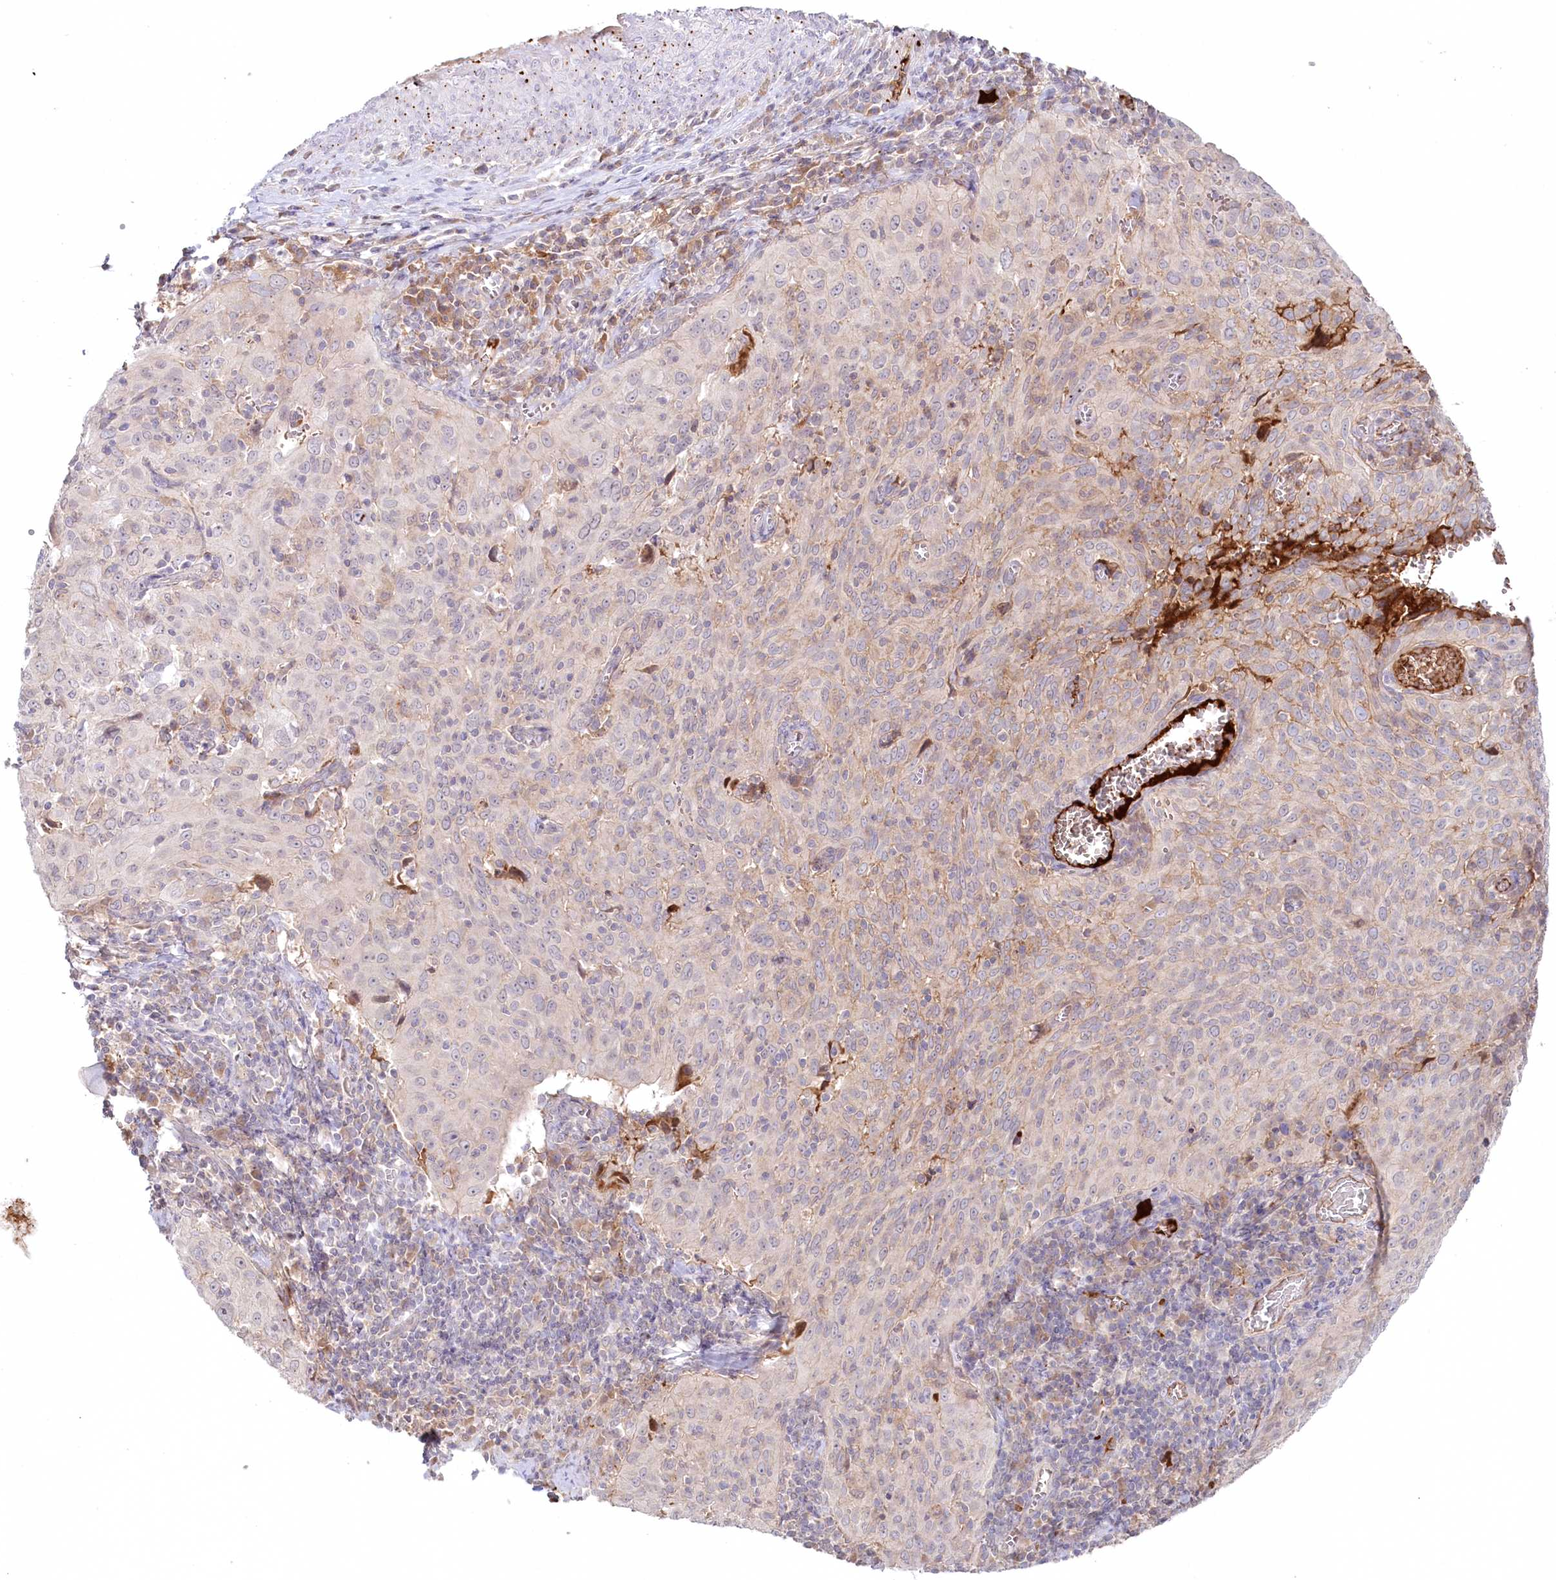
{"staining": {"intensity": "weak", "quantity": "<25%", "location": "cytoplasmic/membranous"}, "tissue": "cervical cancer", "cell_type": "Tumor cells", "image_type": "cancer", "snomed": [{"axis": "morphology", "description": "Squamous cell carcinoma, NOS"}, {"axis": "topography", "description": "Cervix"}], "caption": "Cervical cancer (squamous cell carcinoma) stained for a protein using IHC shows no positivity tumor cells.", "gene": "PSAPL1", "patient": {"sex": "female", "age": 31}}